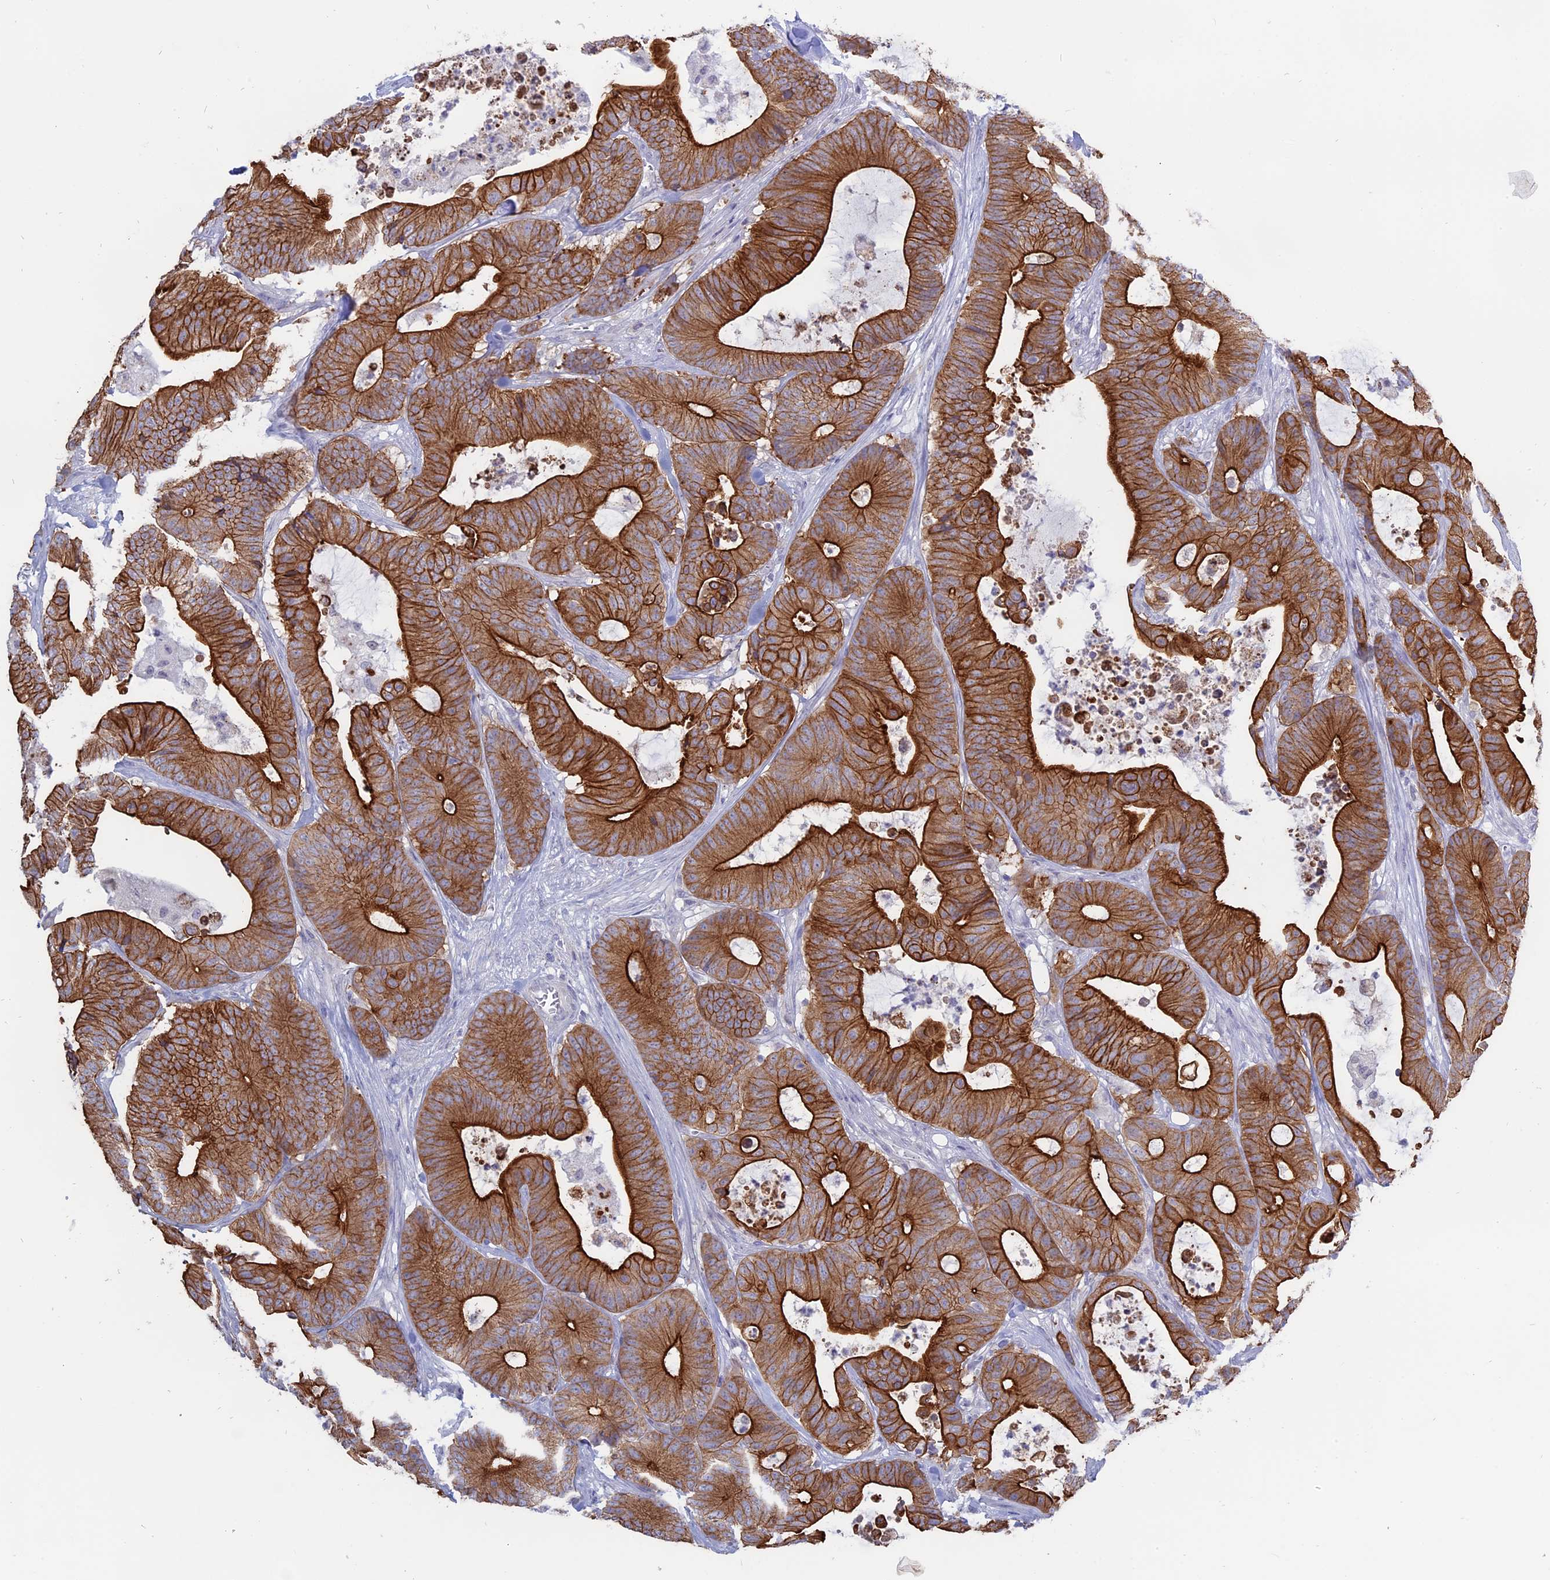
{"staining": {"intensity": "strong", "quantity": ">75%", "location": "cytoplasmic/membranous"}, "tissue": "colorectal cancer", "cell_type": "Tumor cells", "image_type": "cancer", "snomed": [{"axis": "morphology", "description": "Adenocarcinoma, NOS"}, {"axis": "topography", "description": "Colon"}], "caption": "Human colorectal cancer (adenocarcinoma) stained with a brown dye demonstrates strong cytoplasmic/membranous positive positivity in about >75% of tumor cells.", "gene": "MYO5B", "patient": {"sex": "female", "age": 84}}